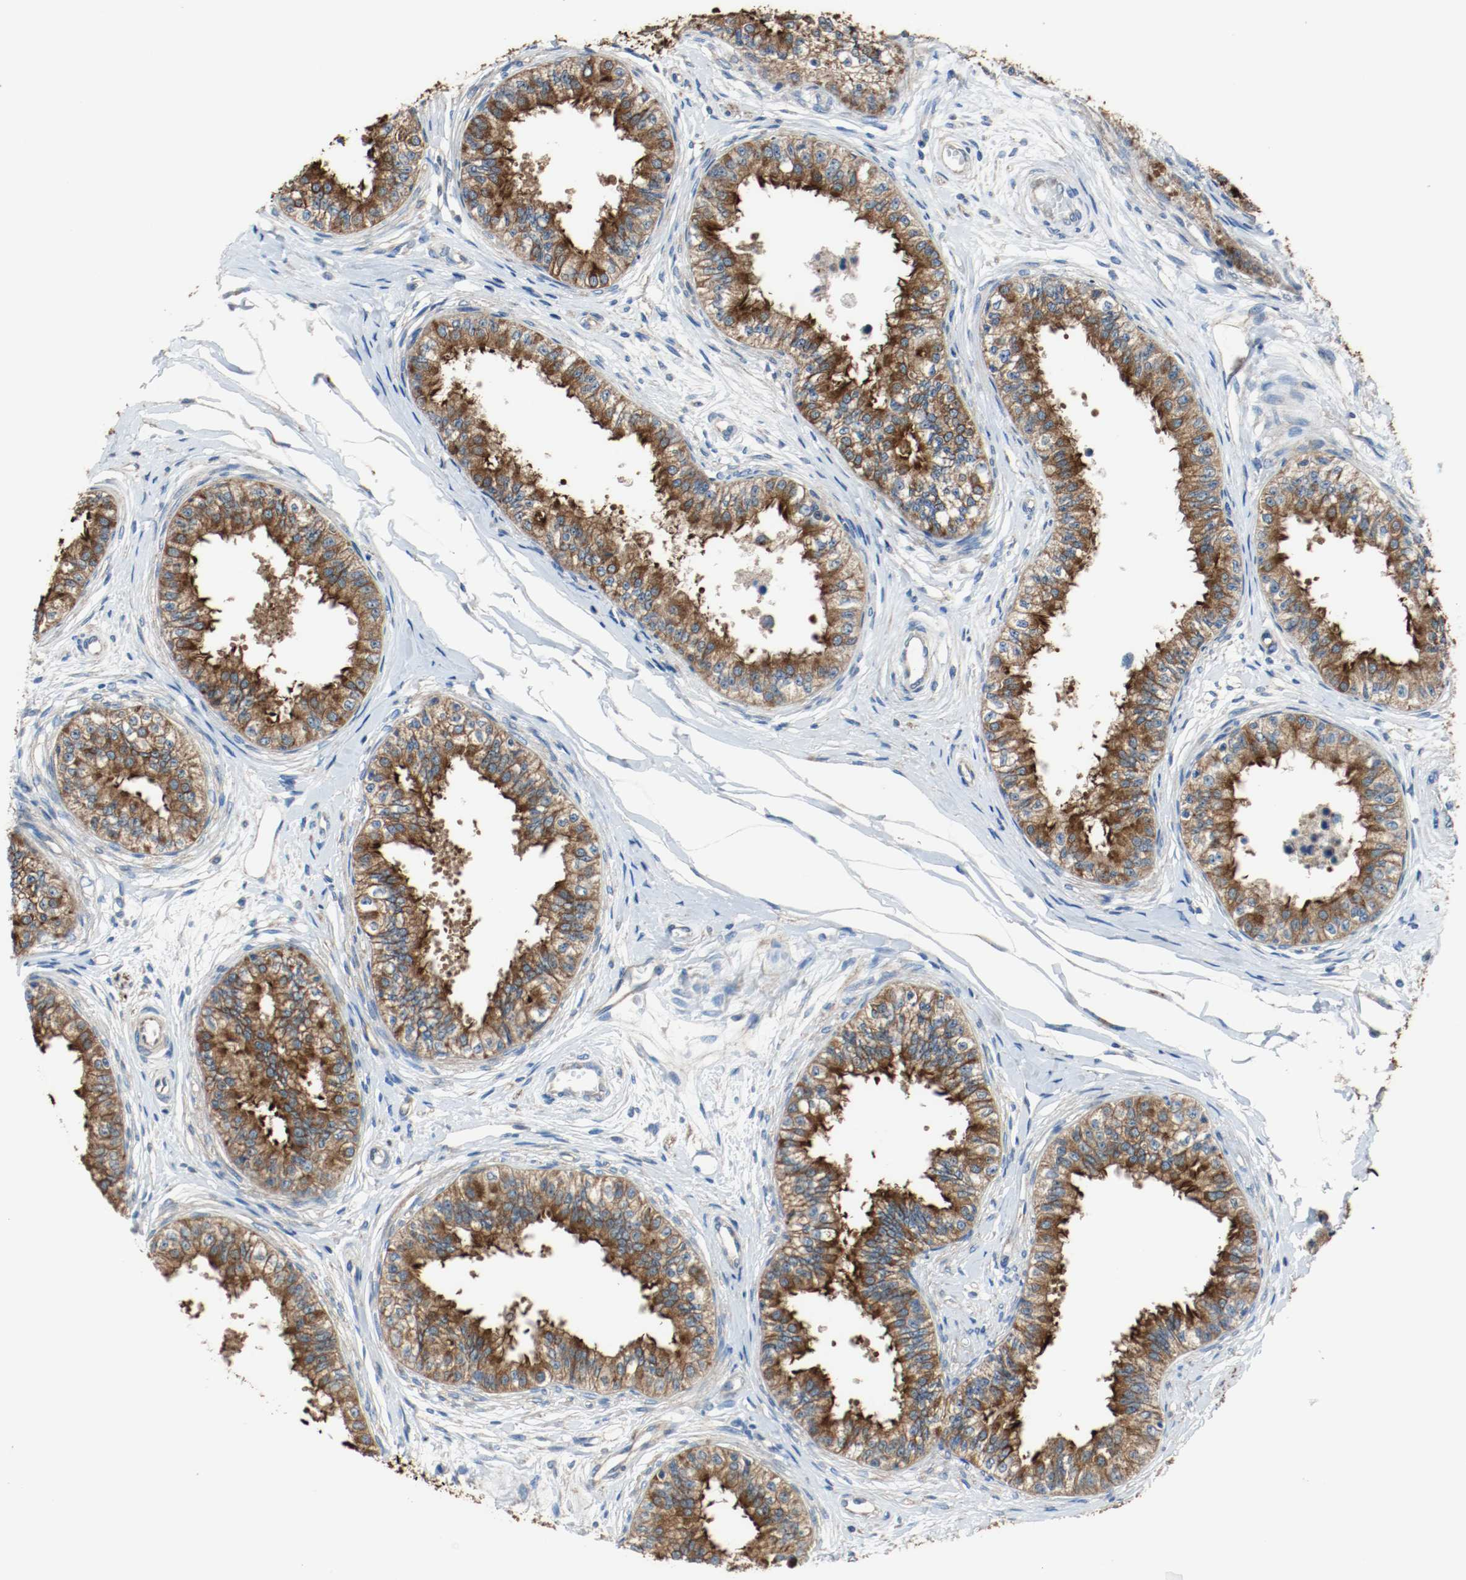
{"staining": {"intensity": "strong", "quantity": ">75%", "location": "cytoplasmic/membranous"}, "tissue": "epididymis", "cell_type": "Glandular cells", "image_type": "normal", "snomed": [{"axis": "morphology", "description": "Normal tissue, NOS"}, {"axis": "morphology", "description": "Adenocarcinoma, metastatic, NOS"}, {"axis": "topography", "description": "Testis"}, {"axis": "topography", "description": "Epididymis"}], "caption": "A brown stain highlights strong cytoplasmic/membranous staining of a protein in glandular cells of unremarkable human epididymis. (Stains: DAB in brown, nuclei in blue, Microscopy: brightfield microscopy at high magnification).", "gene": "TUBA3D", "patient": {"sex": "male", "age": 26}}